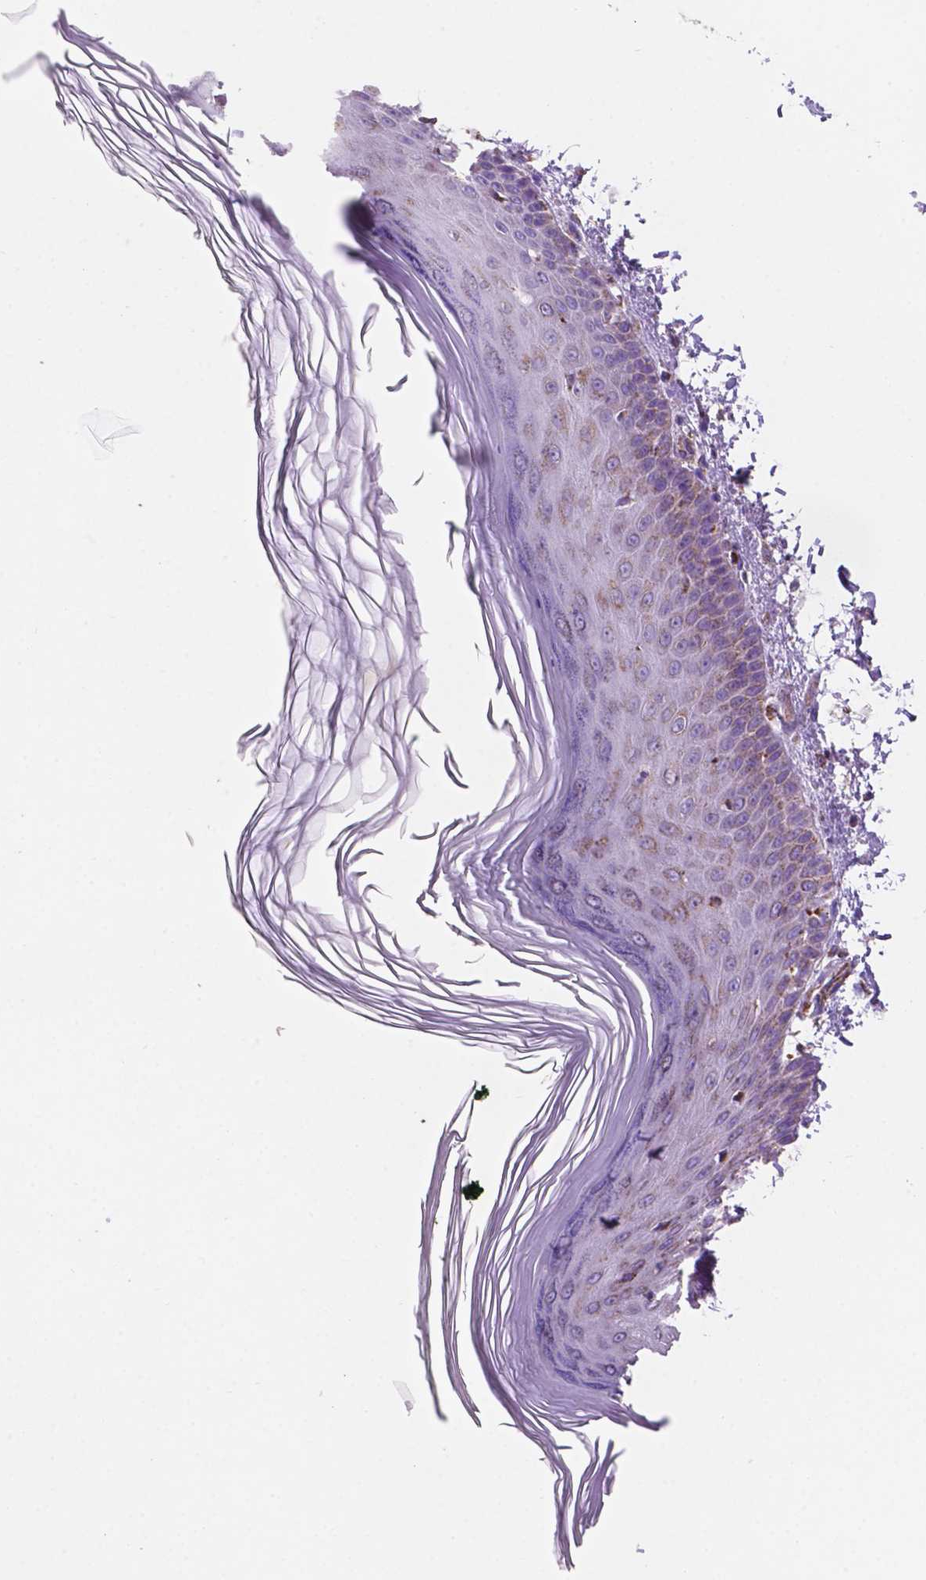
{"staining": {"intensity": "strong", "quantity": ">75%", "location": "cytoplasmic/membranous"}, "tissue": "skin", "cell_type": "Fibroblasts", "image_type": "normal", "snomed": [{"axis": "morphology", "description": "Normal tissue, NOS"}, {"axis": "topography", "description": "Skin"}], "caption": "This histopathology image exhibits normal skin stained with IHC to label a protein in brown. The cytoplasmic/membranous of fibroblasts show strong positivity for the protein. Nuclei are counter-stained blue.", "gene": "HSPD1", "patient": {"sex": "female", "age": 62}}